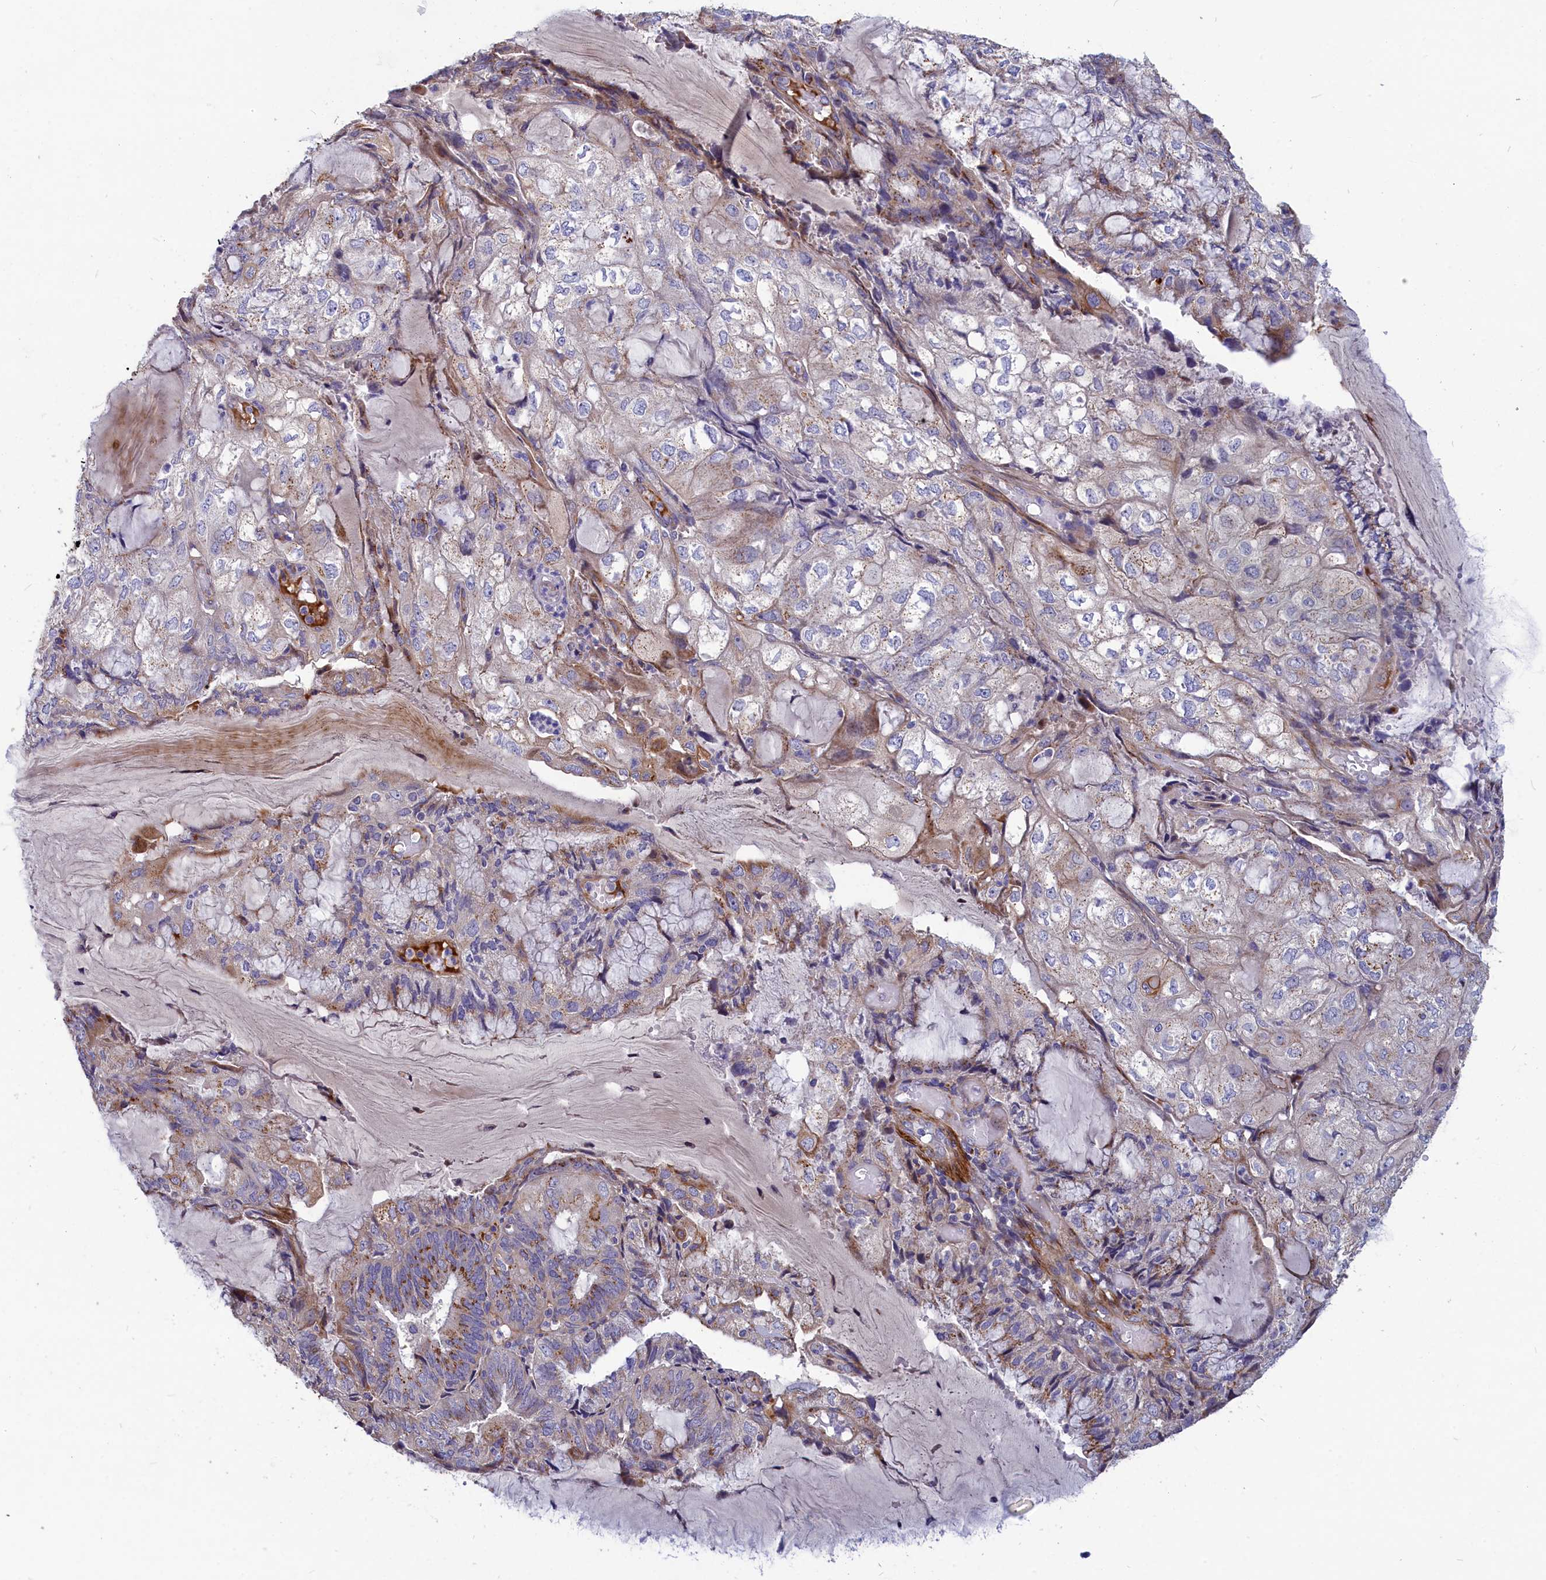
{"staining": {"intensity": "moderate", "quantity": "<25%", "location": "cytoplasmic/membranous"}, "tissue": "endometrial cancer", "cell_type": "Tumor cells", "image_type": "cancer", "snomed": [{"axis": "morphology", "description": "Adenocarcinoma, NOS"}, {"axis": "topography", "description": "Endometrium"}], "caption": "Immunohistochemistry staining of endometrial cancer, which reveals low levels of moderate cytoplasmic/membranous expression in approximately <25% of tumor cells indicating moderate cytoplasmic/membranous protein staining. The staining was performed using DAB (brown) for protein detection and nuclei were counterstained in hematoxylin (blue).", "gene": "TUBGCP4", "patient": {"sex": "female", "age": 81}}